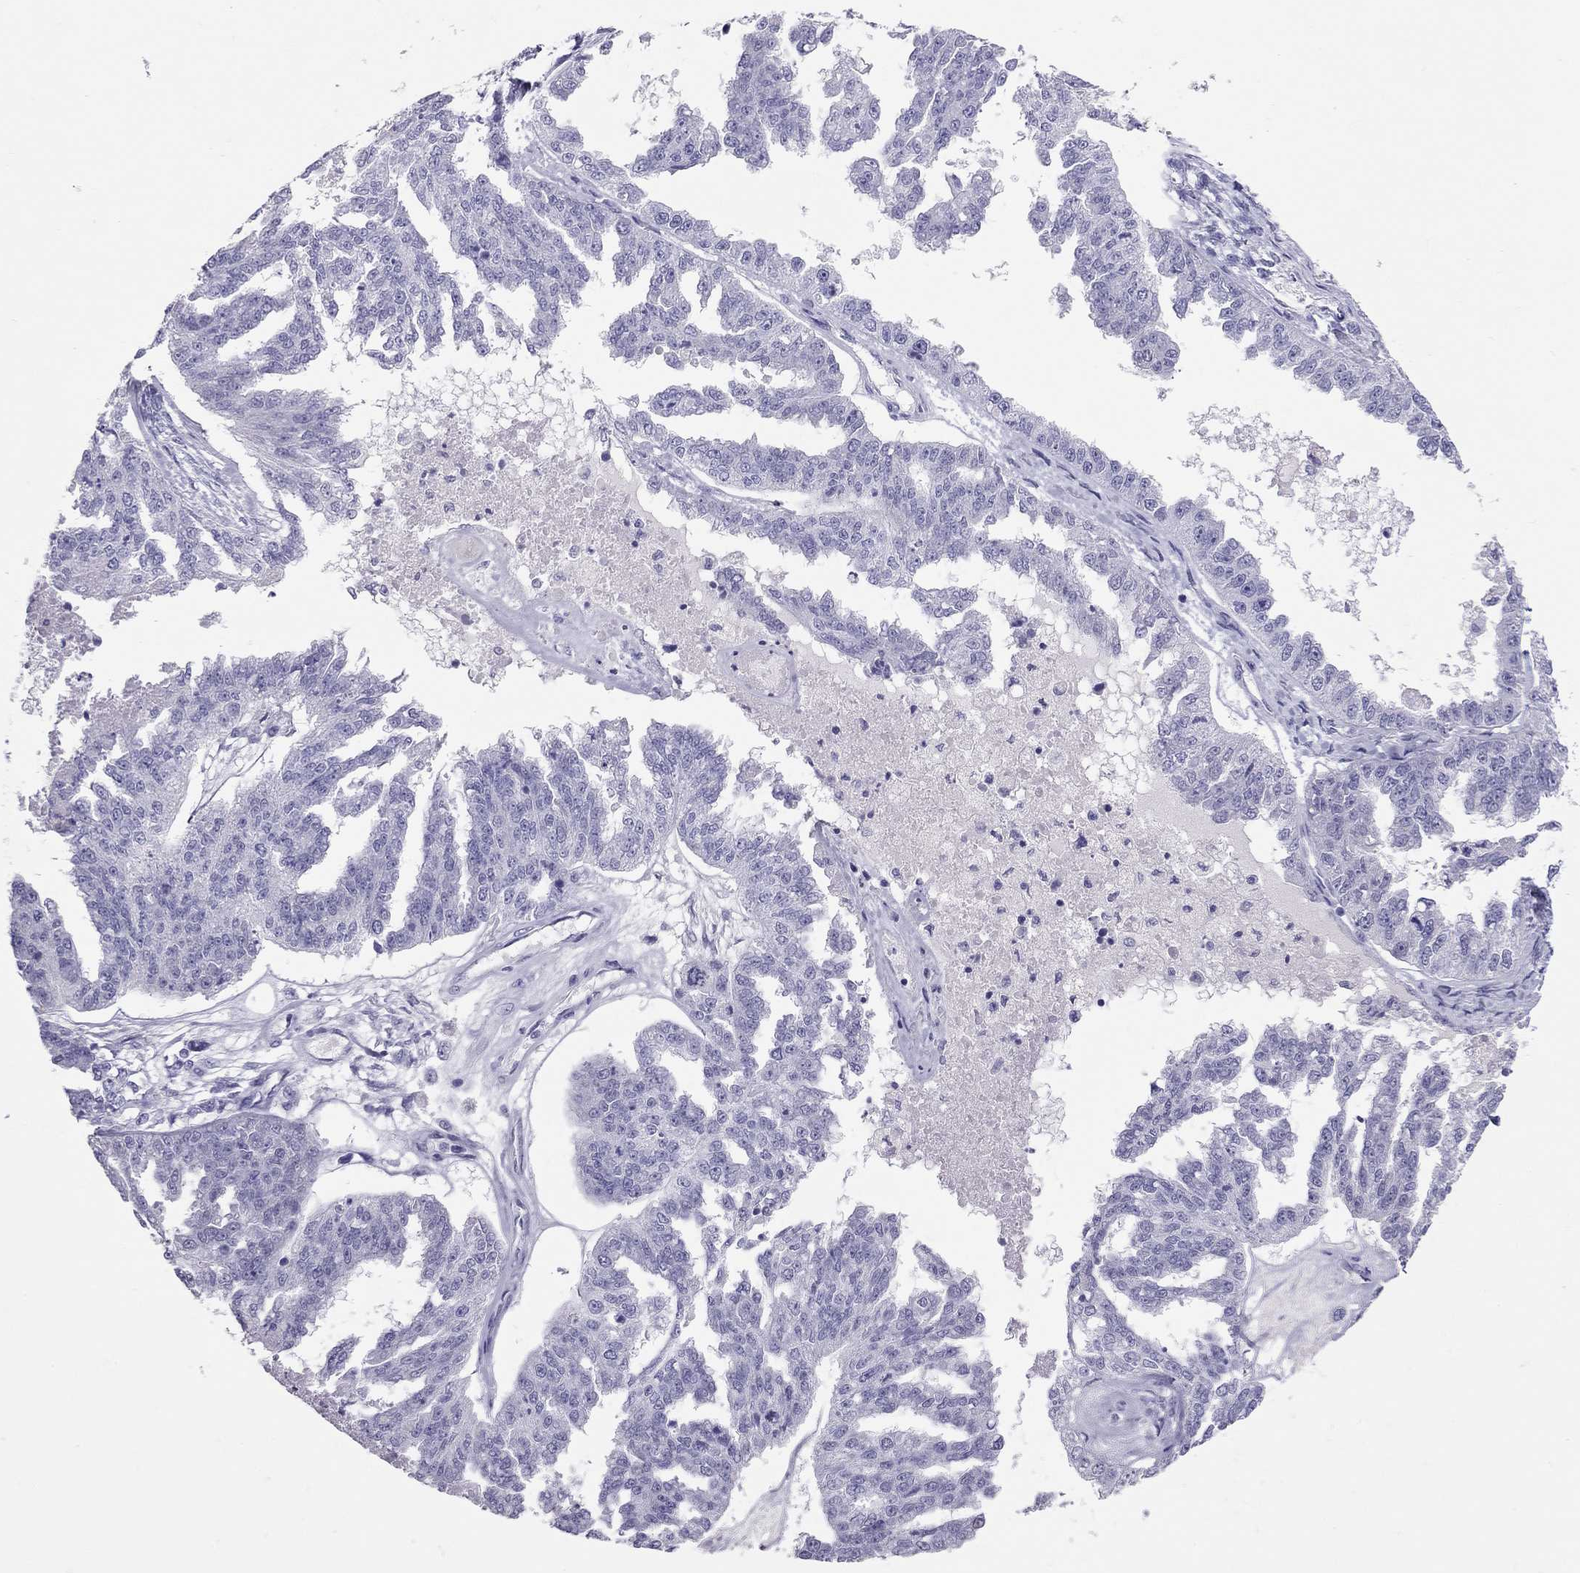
{"staining": {"intensity": "negative", "quantity": "none", "location": "none"}, "tissue": "ovarian cancer", "cell_type": "Tumor cells", "image_type": "cancer", "snomed": [{"axis": "morphology", "description": "Cystadenocarcinoma, serous, NOS"}, {"axis": "topography", "description": "Ovary"}], "caption": "Immunohistochemistry image of neoplastic tissue: ovarian cancer (serous cystadenocarcinoma) stained with DAB (3,3'-diaminobenzidine) displays no significant protein staining in tumor cells.", "gene": "IL17REL", "patient": {"sex": "female", "age": 58}}